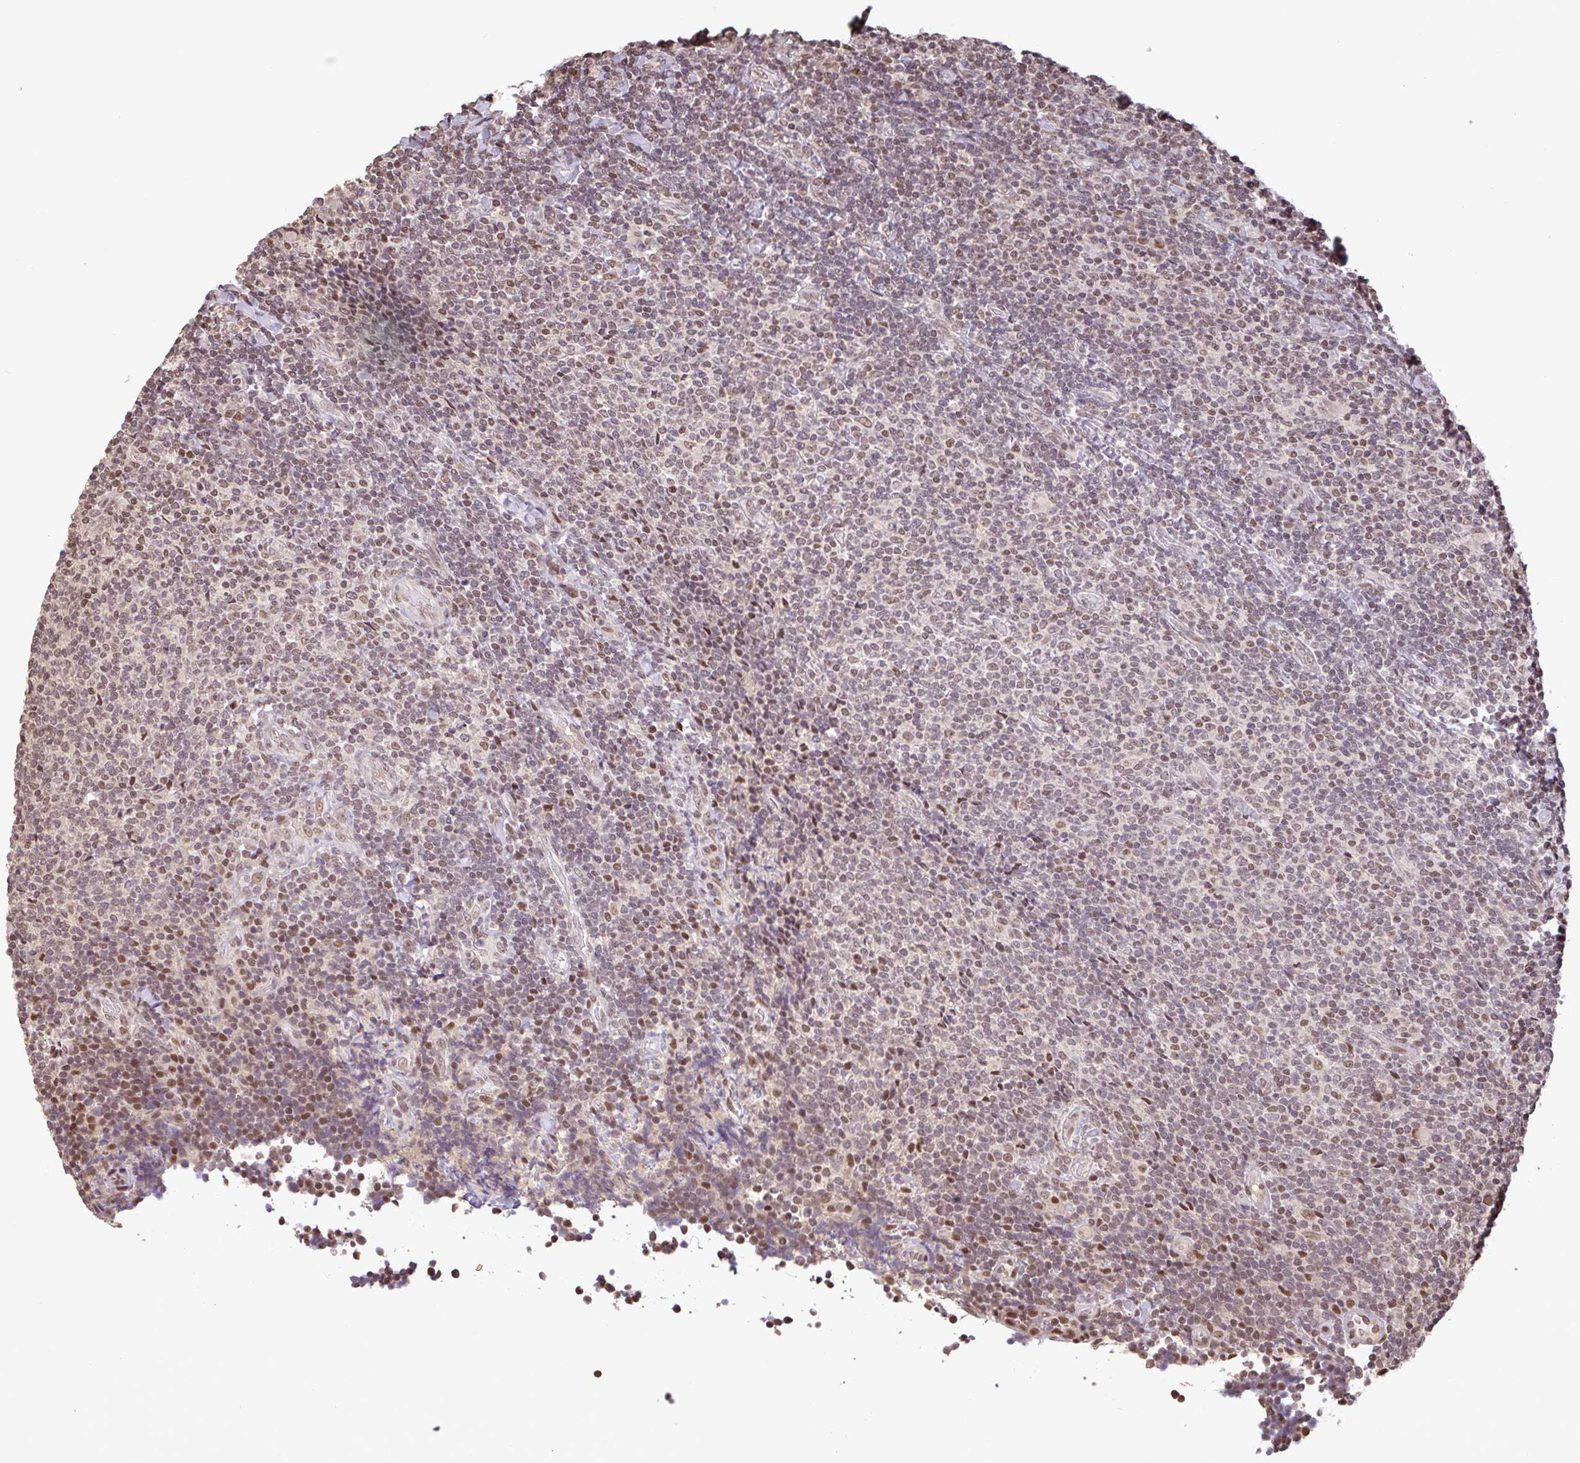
{"staining": {"intensity": "moderate", "quantity": "25%-75%", "location": "nuclear"}, "tissue": "lymphoma", "cell_type": "Tumor cells", "image_type": "cancer", "snomed": [{"axis": "morphology", "description": "Malignant lymphoma, non-Hodgkin's type, Low grade"}, {"axis": "topography", "description": "Lymph node"}], "caption": "This is a photomicrograph of immunohistochemistry (IHC) staining of lymphoma, which shows moderate staining in the nuclear of tumor cells.", "gene": "DR1", "patient": {"sex": "male", "age": 52}}